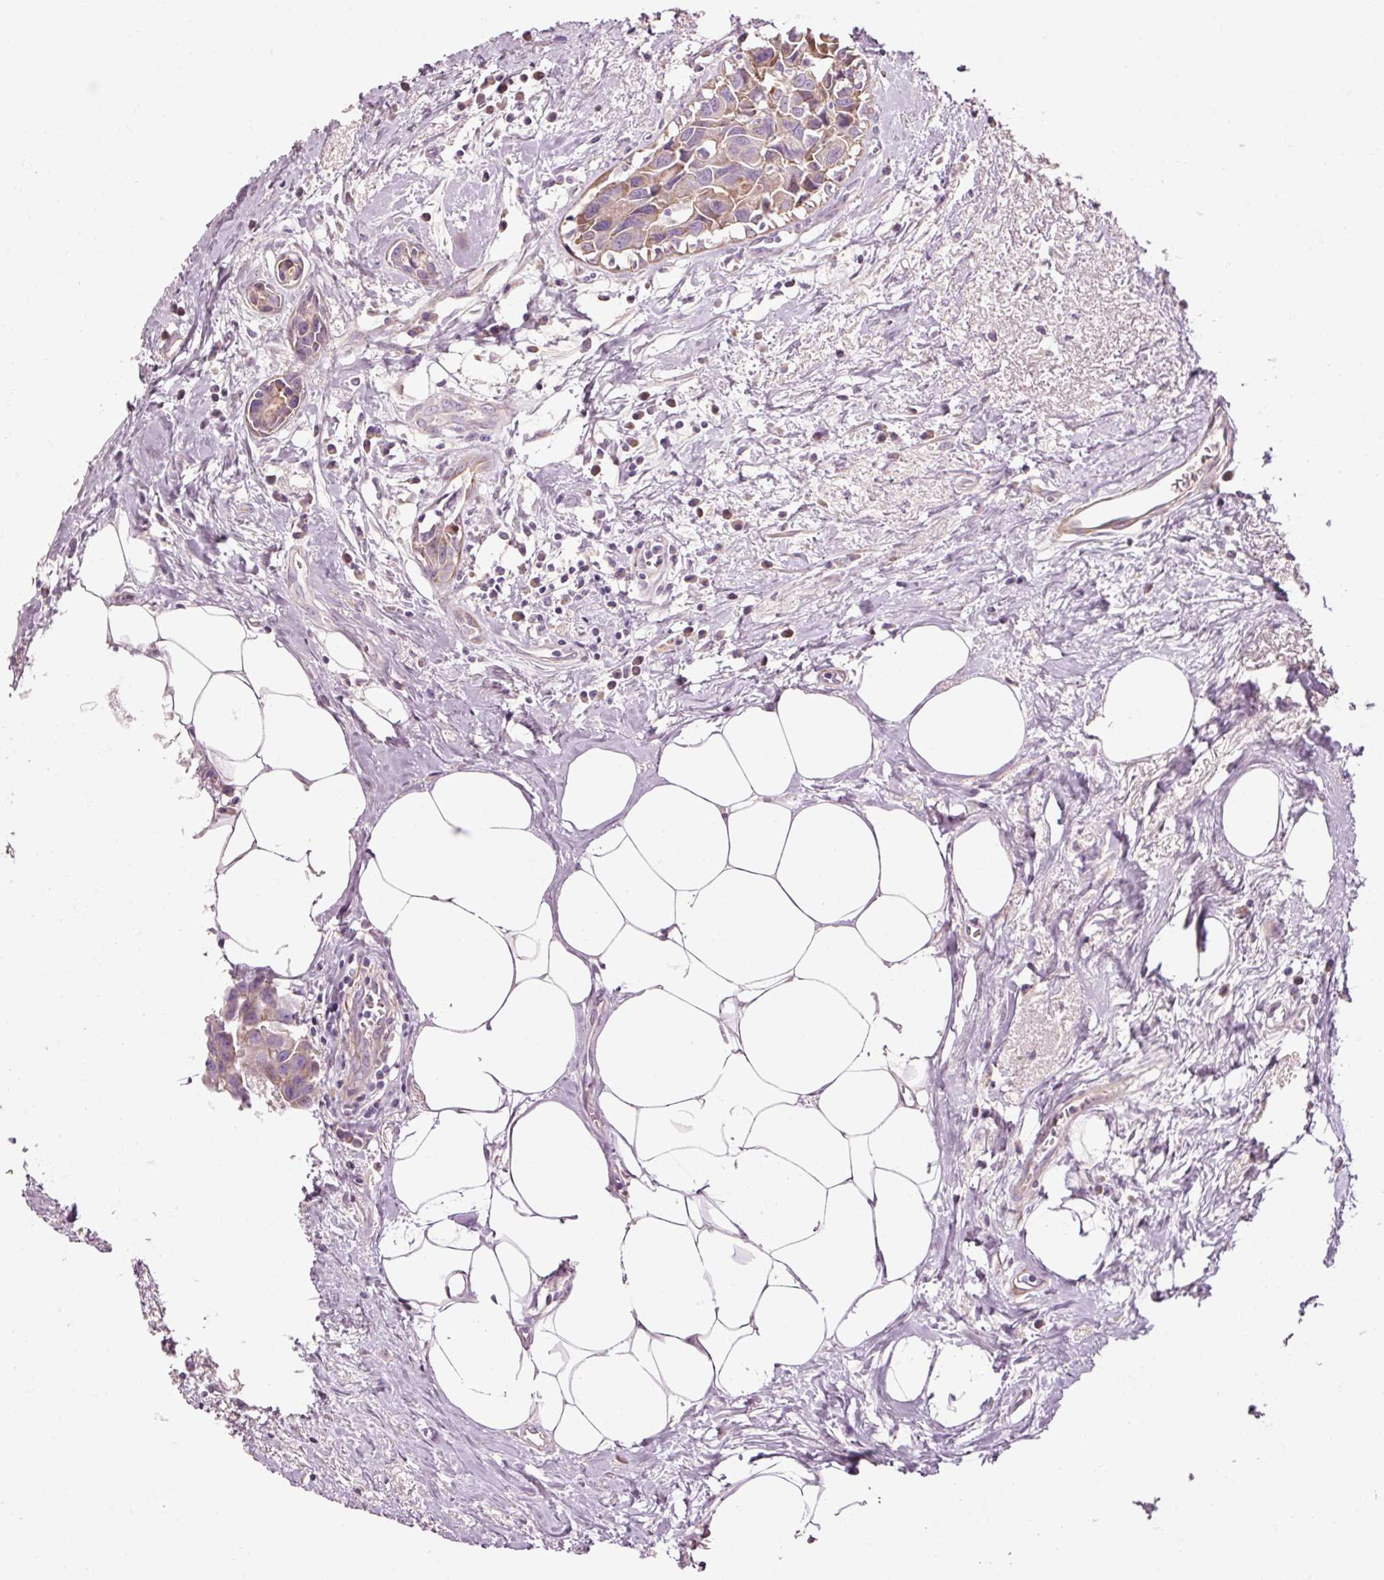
{"staining": {"intensity": "weak", "quantity": "<25%", "location": "cytoplasmic/membranous"}, "tissue": "breast cancer", "cell_type": "Tumor cells", "image_type": "cancer", "snomed": [{"axis": "morphology", "description": "Carcinoma, NOS"}, {"axis": "topography", "description": "Breast"}], "caption": "This is a histopathology image of immunohistochemistry staining of carcinoma (breast), which shows no expression in tumor cells.", "gene": "ANKRD20A1", "patient": {"sex": "female", "age": 60}}